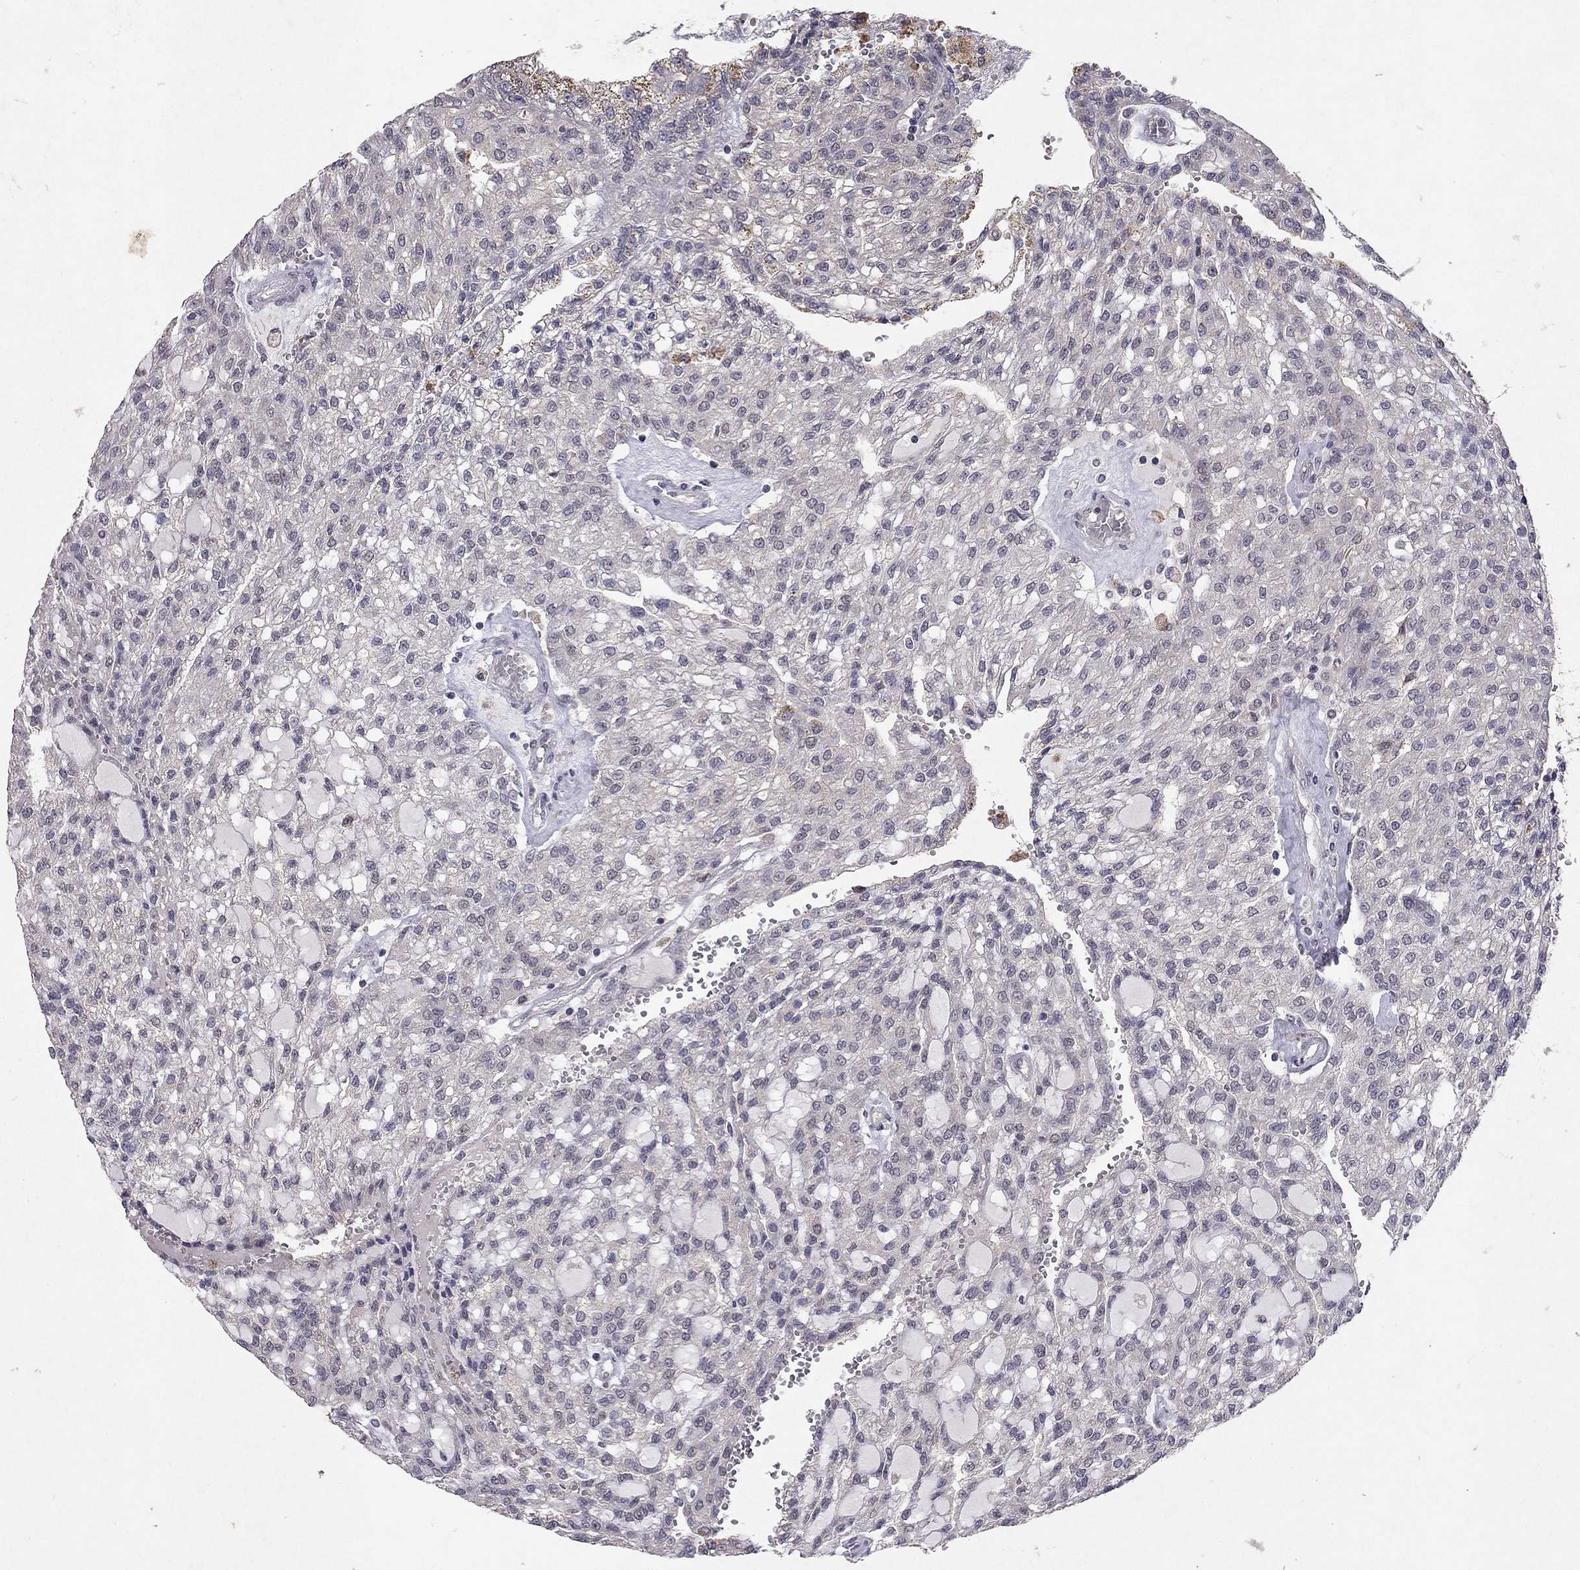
{"staining": {"intensity": "negative", "quantity": "none", "location": "none"}, "tissue": "renal cancer", "cell_type": "Tumor cells", "image_type": "cancer", "snomed": [{"axis": "morphology", "description": "Adenocarcinoma, NOS"}, {"axis": "topography", "description": "Kidney"}], "caption": "This is a histopathology image of immunohistochemistry staining of renal cancer (adenocarcinoma), which shows no staining in tumor cells.", "gene": "ESR2", "patient": {"sex": "male", "age": 63}}